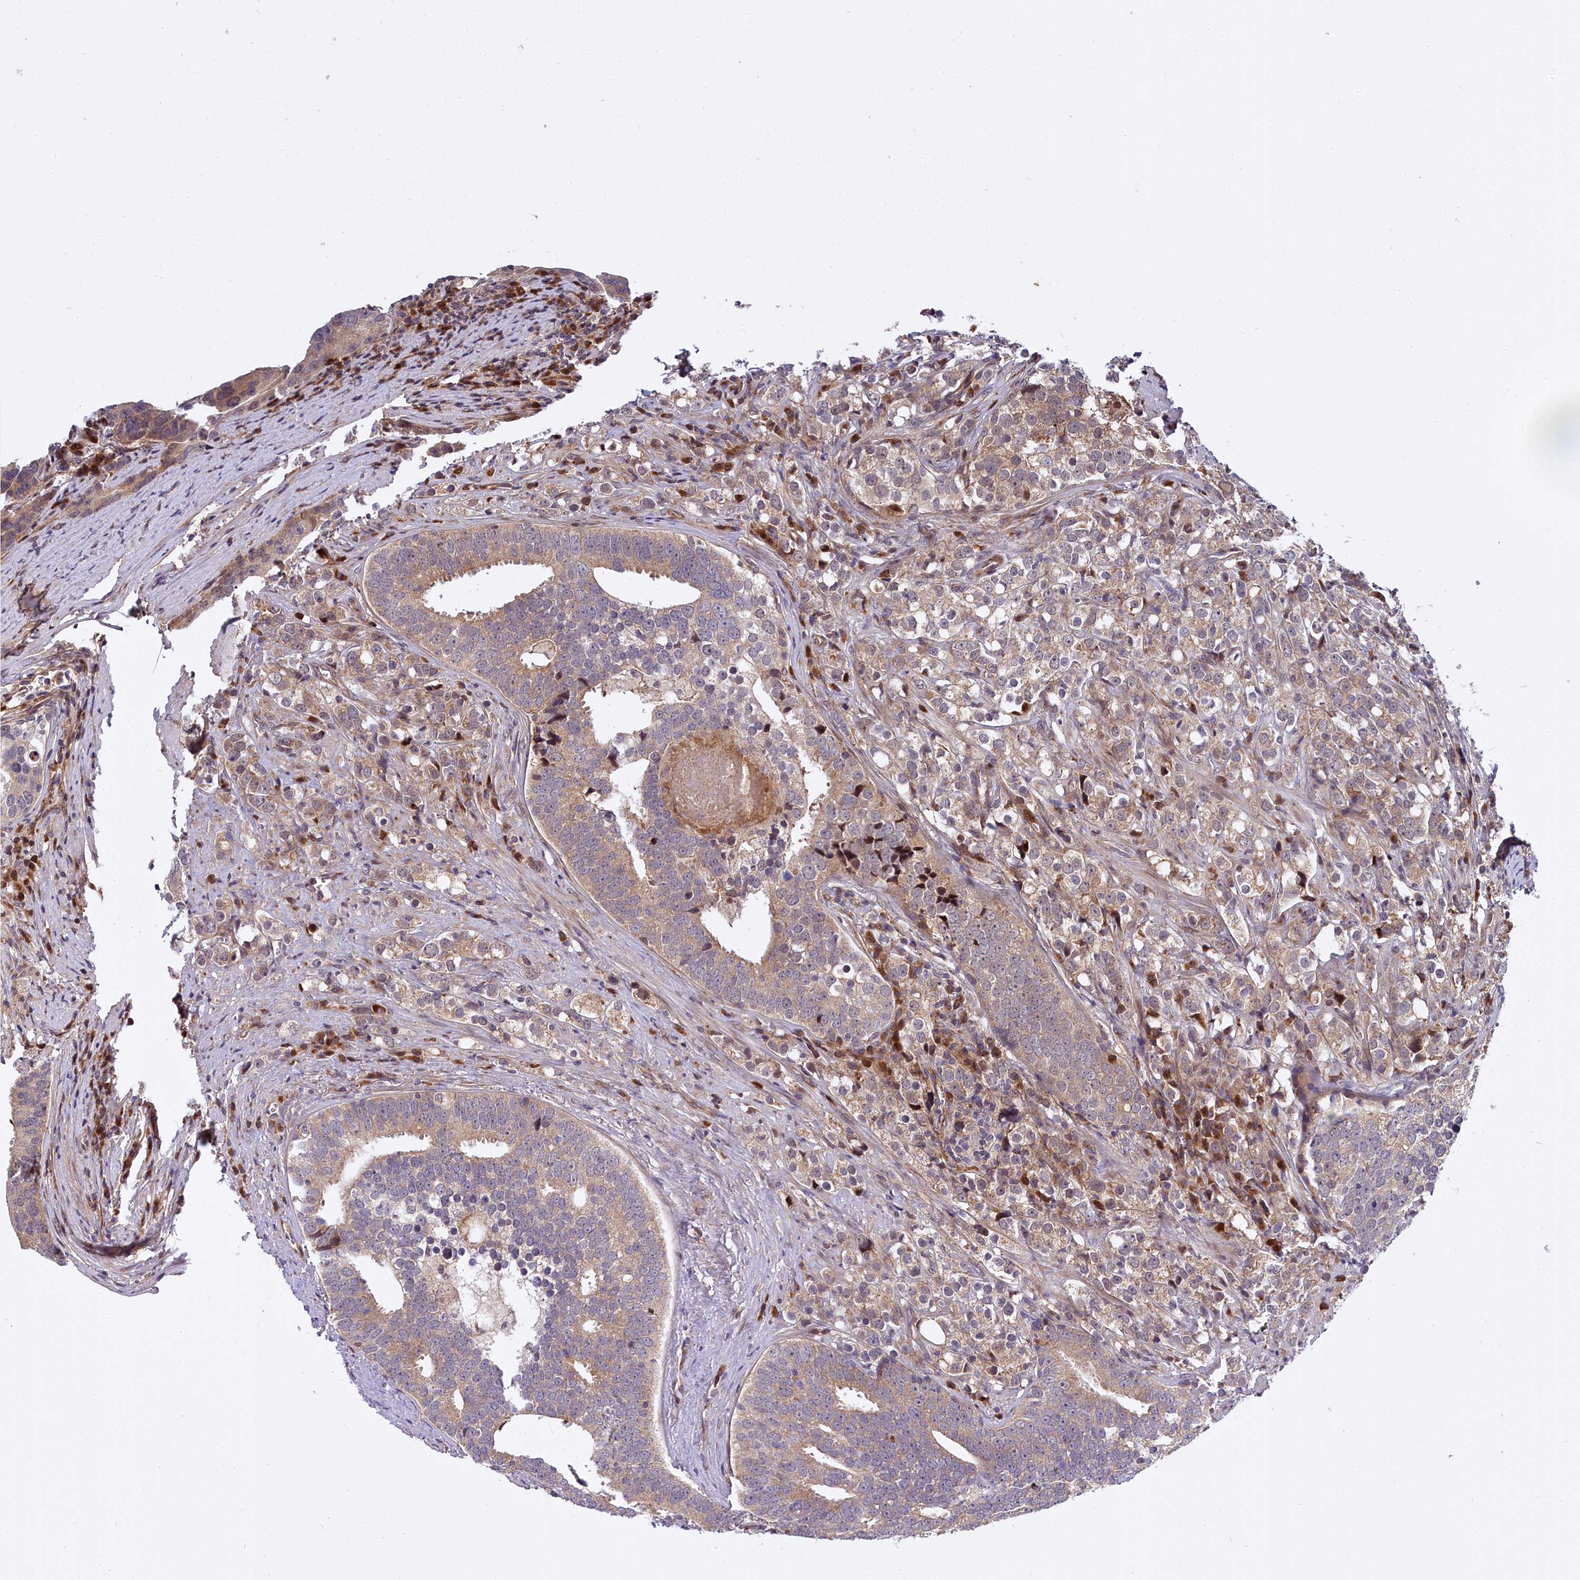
{"staining": {"intensity": "weak", "quantity": "25%-75%", "location": "cytoplasmic/membranous"}, "tissue": "prostate cancer", "cell_type": "Tumor cells", "image_type": "cancer", "snomed": [{"axis": "morphology", "description": "Adenocarcinoma, High grade"}, {"axis": "topography", "description": "Prostate"}], "caption": "High-power microscopy captured an IHC histopathology image of prostate adenocarcinoma (high-grade), revealing weak cytoplasmic/membranous expression in about 25%-75% of tumor cells.", "gene": "MRPS11", "patient": {"sex": "male", "age": 71}}